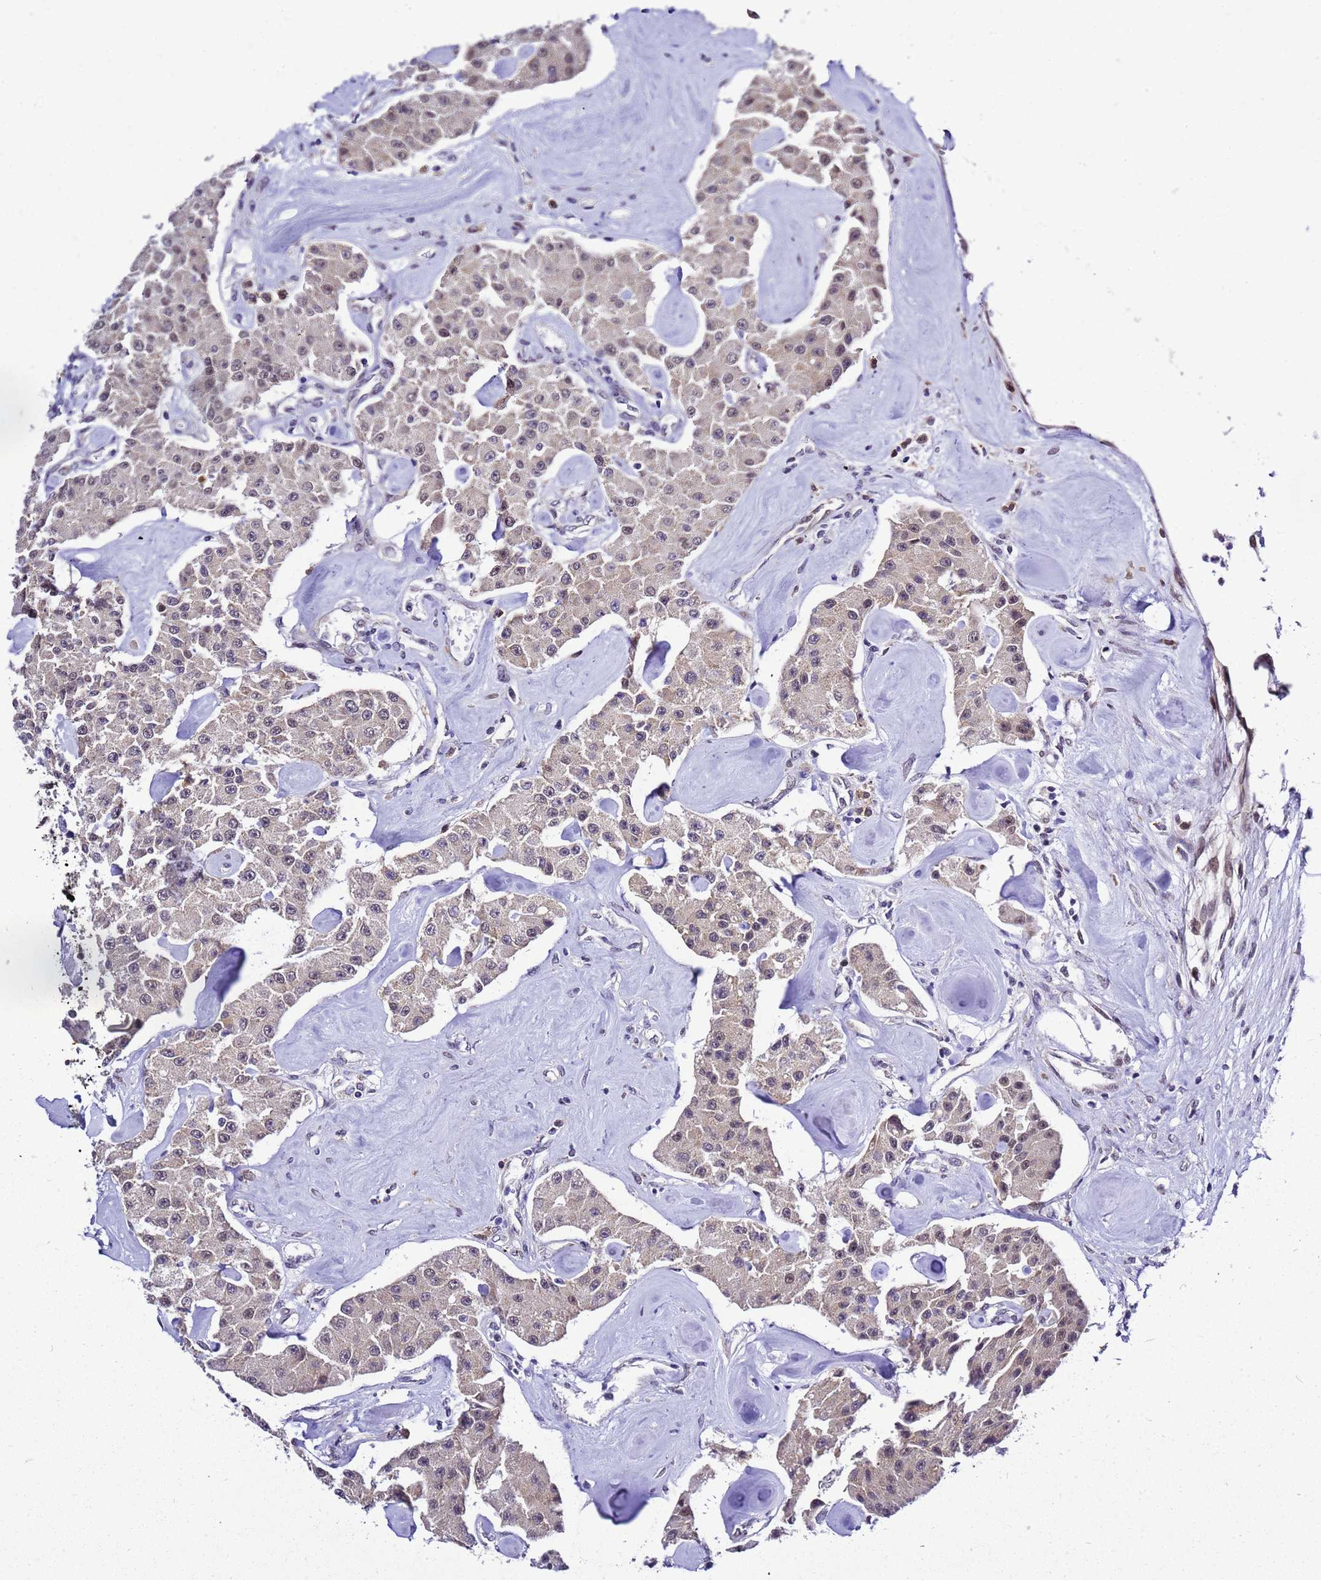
{"staining": {"intensity": "weak", "quantity": "25%-75%", "location": "cytoplasmic/membranous,nuclear"}, "tissue": "carcinoid", "cell_type": "Tumor cells", "image_type": "cancer", "snomed": [{"axis": "morphology", "description": "Carcinoid, malignant, NOS"}, {"axis": "topography", "description": "Pancreas"}], "caption": "Immunohistochemistry (DAB (3,3'-diaminobenzidine)) staining of human carcinoid exhibits weak cytoplasmic/membranous and nuclear protein staining in about 25%-75% of tumor cells.", "gene": "SMN1", "patient": {"sex": "male", "age": 41}}